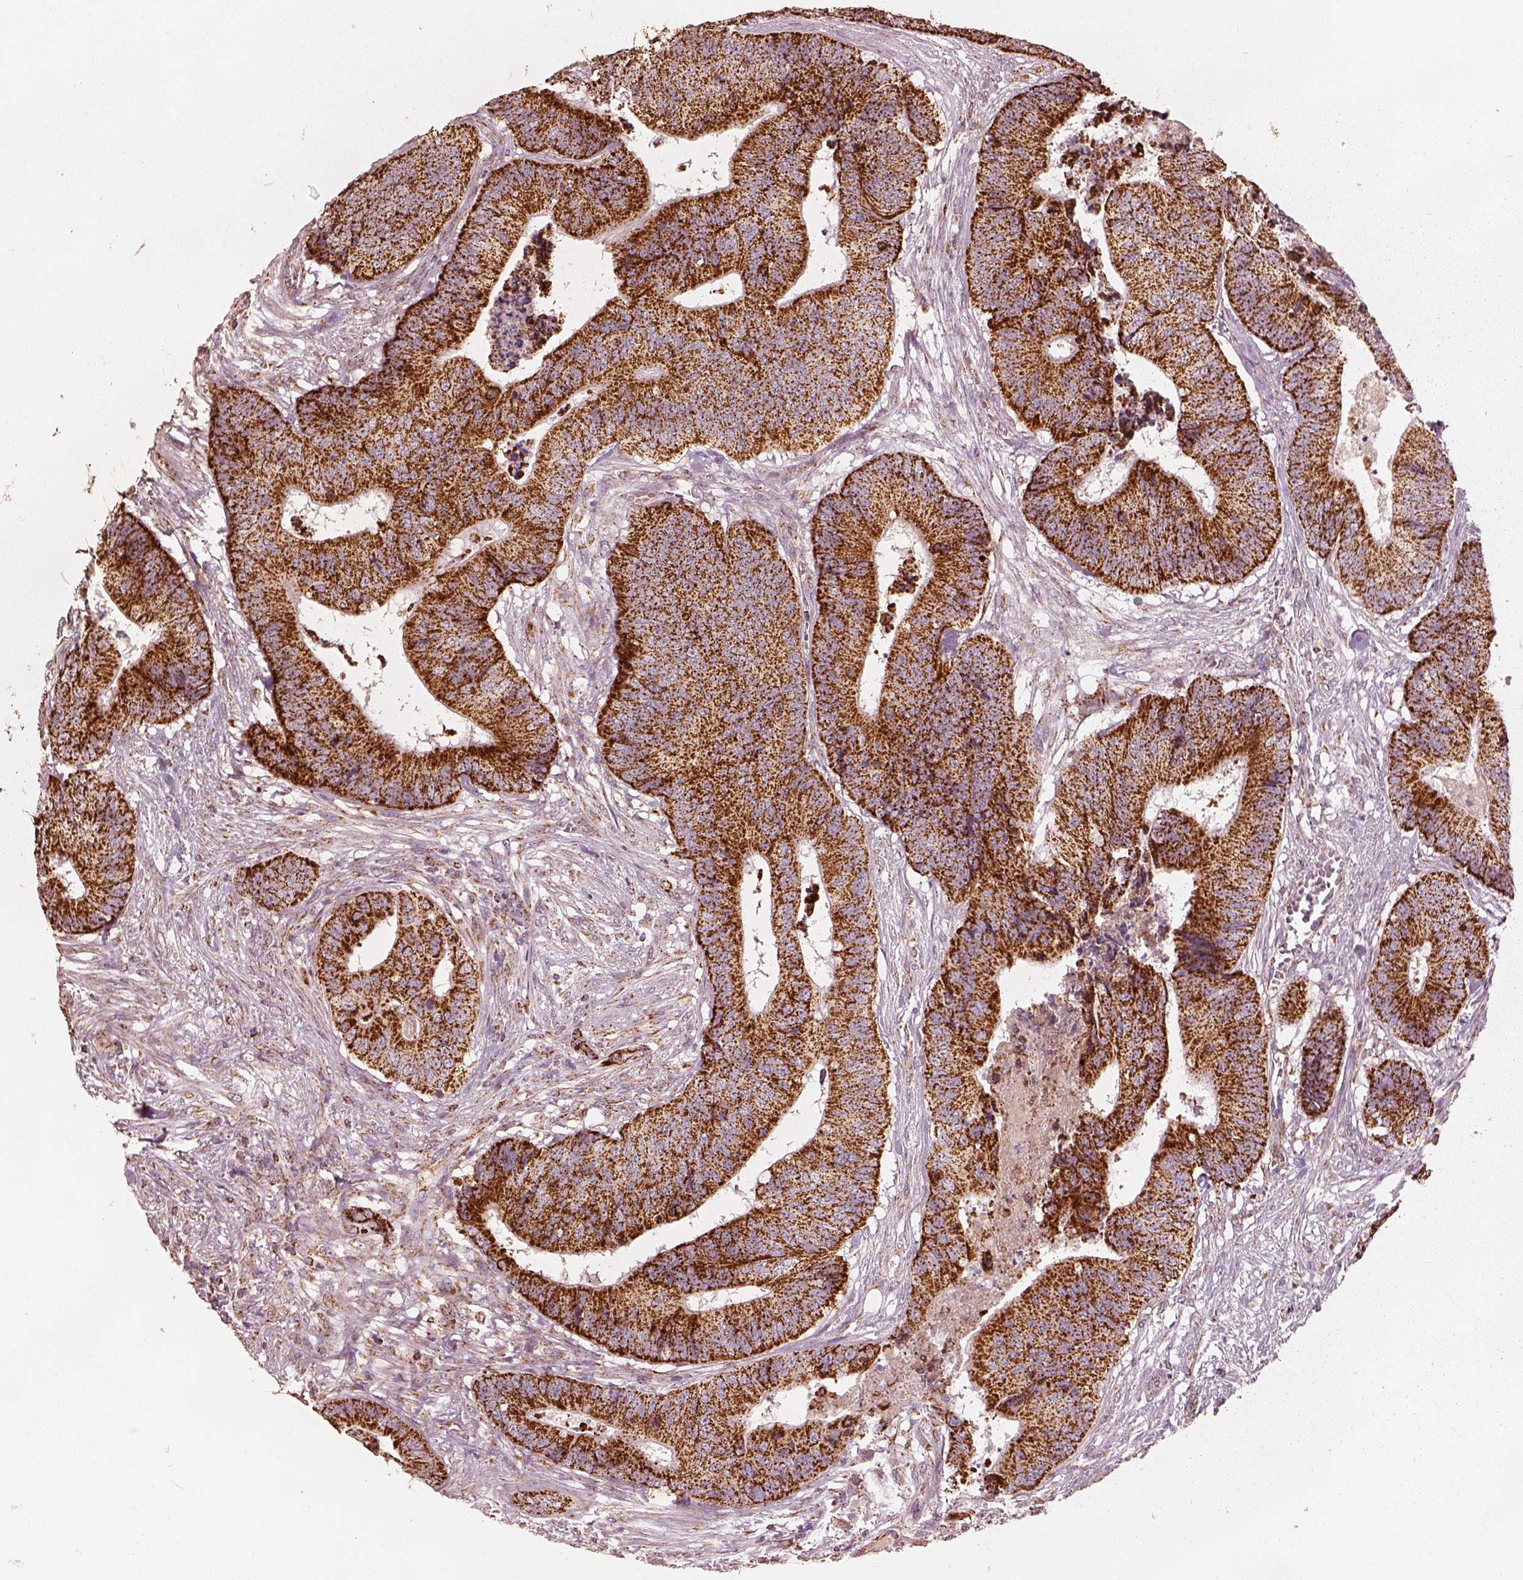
{"staining": {"intensity": "strong", "quantity": ">75%", "location": "cytoplasmic/membranous"}, "tissue": "colorectal cancer", "cell_type": "Tumor cells", "image_type": "cancer", "snomed": [{"axis": "morphology", "description": "Adenocarcinoma, NOS"}, {"axis": "topography", "description": "Colon"}], "caption": "A high-resolution histopathology image shows immunohistochemistry staining of colorectal cancer, which exhibits strong cytoplasmic/membranous staining in about >75% of tumor cells.", "gene": "ENTPD6", "patient": {"sex": "male", "age": 84}}